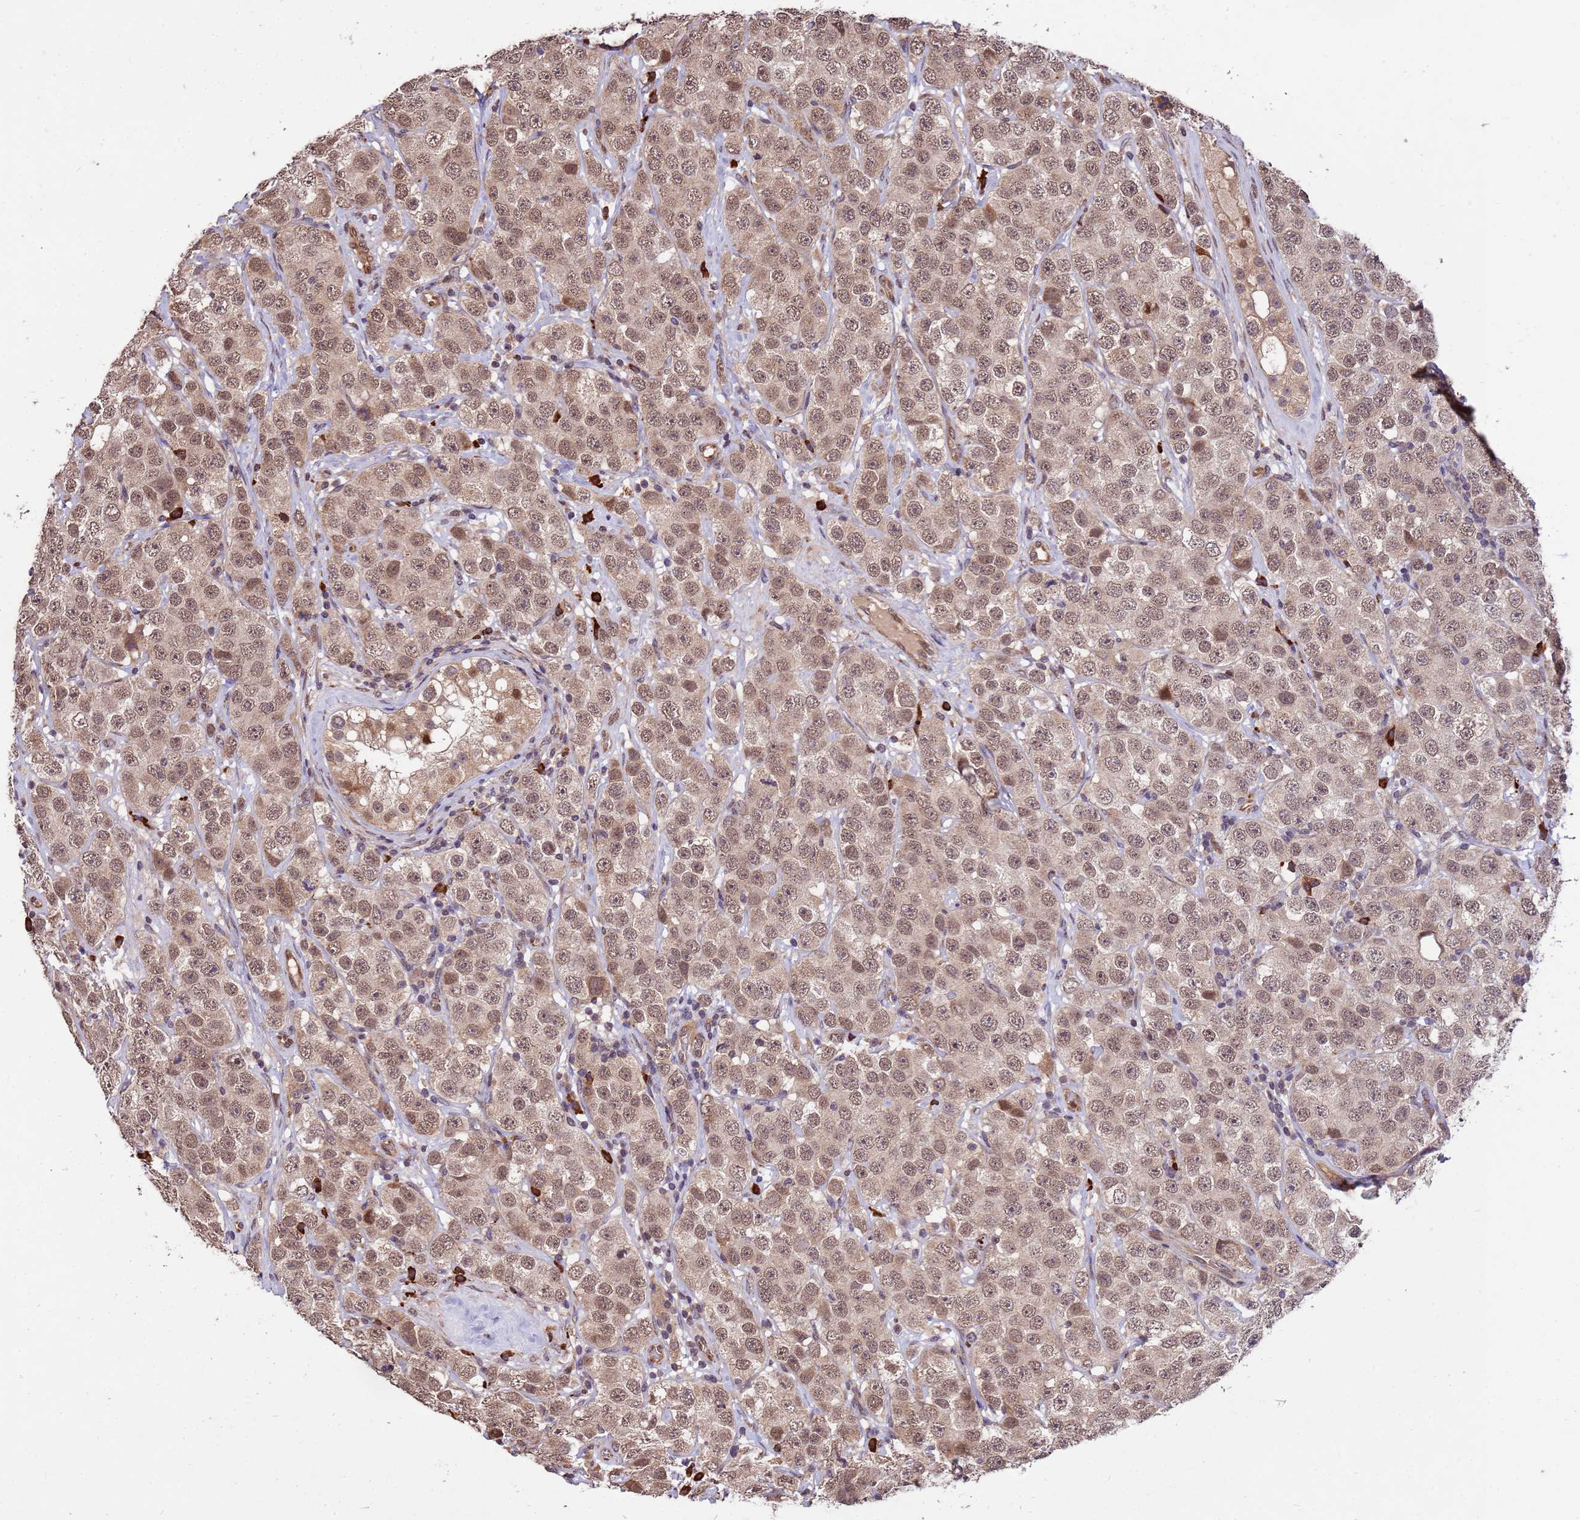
{"staining": {"intensity": "moderate", "quantity": ">75%", "location": "nuclear"}, "tissue": "testis cancer", "cell_type": "Tumor cells", "image_type": "cancer", "snomed": [{"axis": "morphology", "description": "Seminoma, NOS"}, {"axis": "topography", "description": "Testis"}], "caption": "A brown stain labels moderate nuclear positivity of a protein in human testis seminoma tumor cells. Using DAB (brown) and hematoxylin (blue) stains, captured at high magnification using brightfield microscopy.", "gene": "ZNF619", "patient": {"sex": "male", "age": 28}}